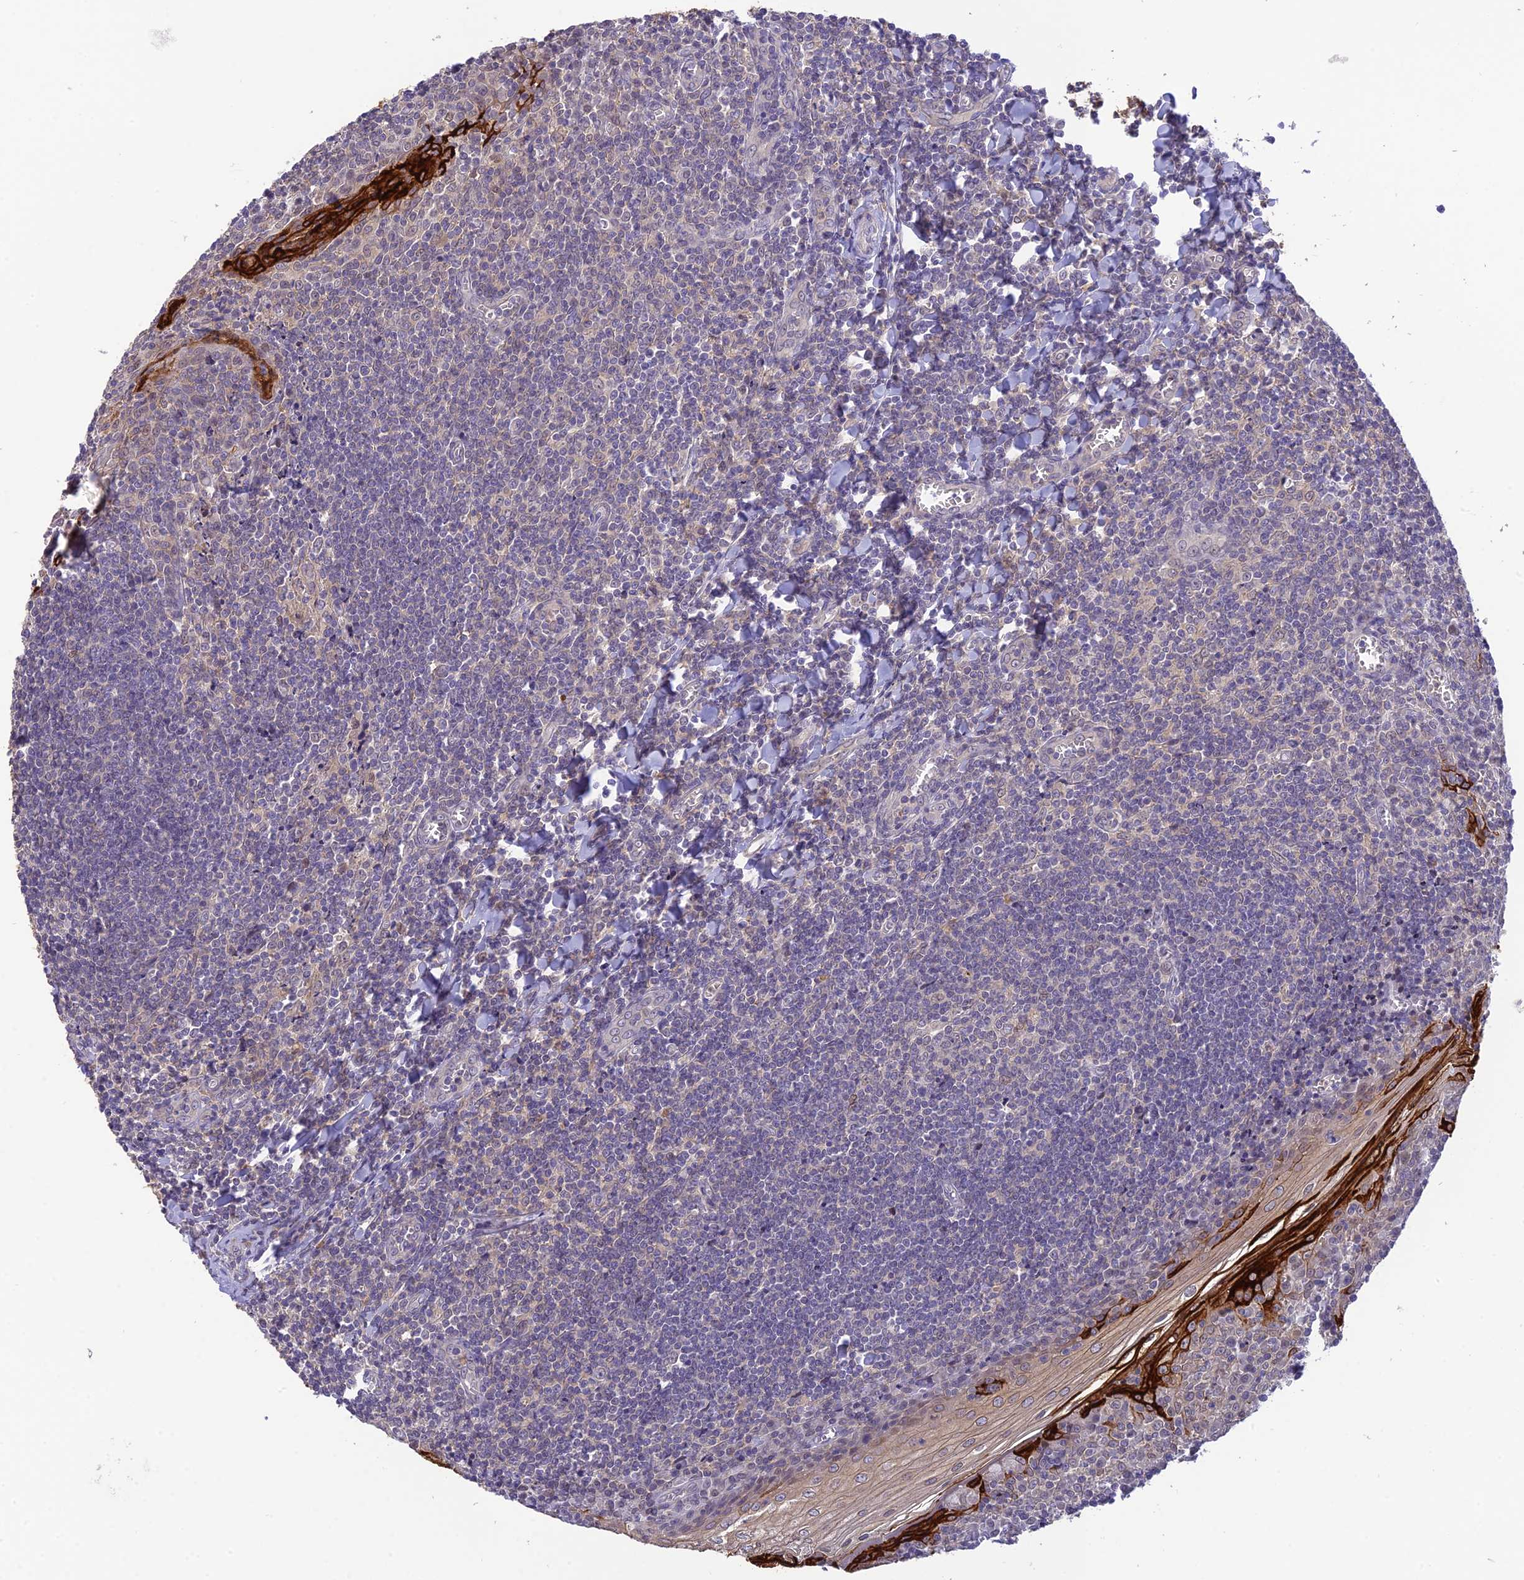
{"staining": {"intensity": "negative", "quantity": "none", "location": "none"}, "tissue": "tonsil", "cell_type": "Germinal center cells", "image_type": "normal", "snomed": [{"axis": "morphology", "description": "Normal tissue, NOS"}, {"axis": "topography", "description": "Tonsil"}], "caption": "A high-resolution photomicrograph shows immunohistochemistry staining of benign tonsil, which shows no significant expression in germinal center cells.", "gene": "BMT2", "patient": {"sex": "male", "age": 27}}